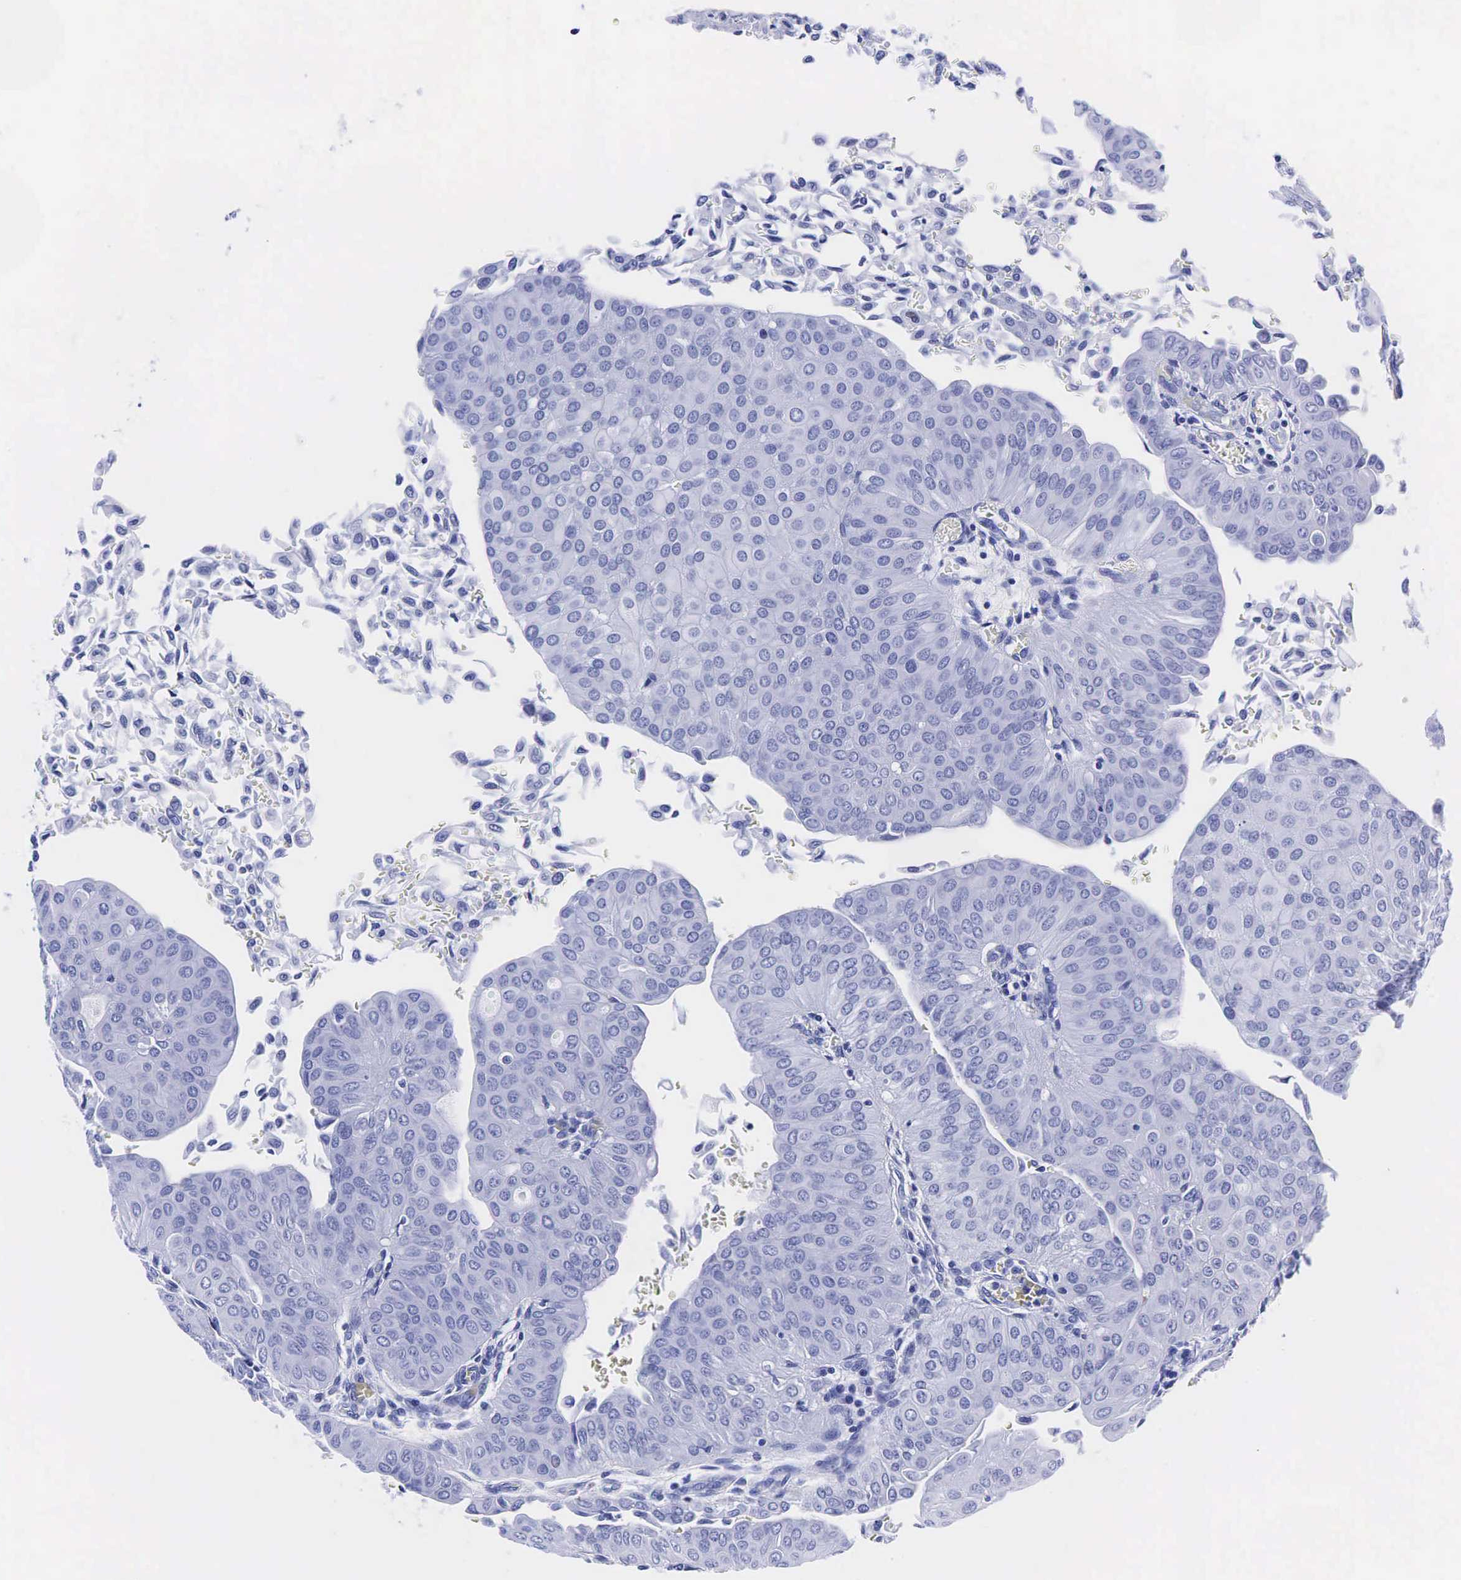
{"staining": {"intensity": "negative", "quantity": "none", "location": "none"}, "tissue": "urothelial cancer", "cell_type": "Tumor cells", "image_type": "cancer", "snomed": [{"axis": "morphology", "description": "Urothelial carcinoma, Low grade"}, {"axis": "topography", "description": "Urinary bladder"}], "caption": "Urothelial carcinoma (low-grade) was stained to show a protein in brown. There is no significant expression in tumor cells.", "gene": "KLK3", "patient": {"sex": "male", "age": 64}}